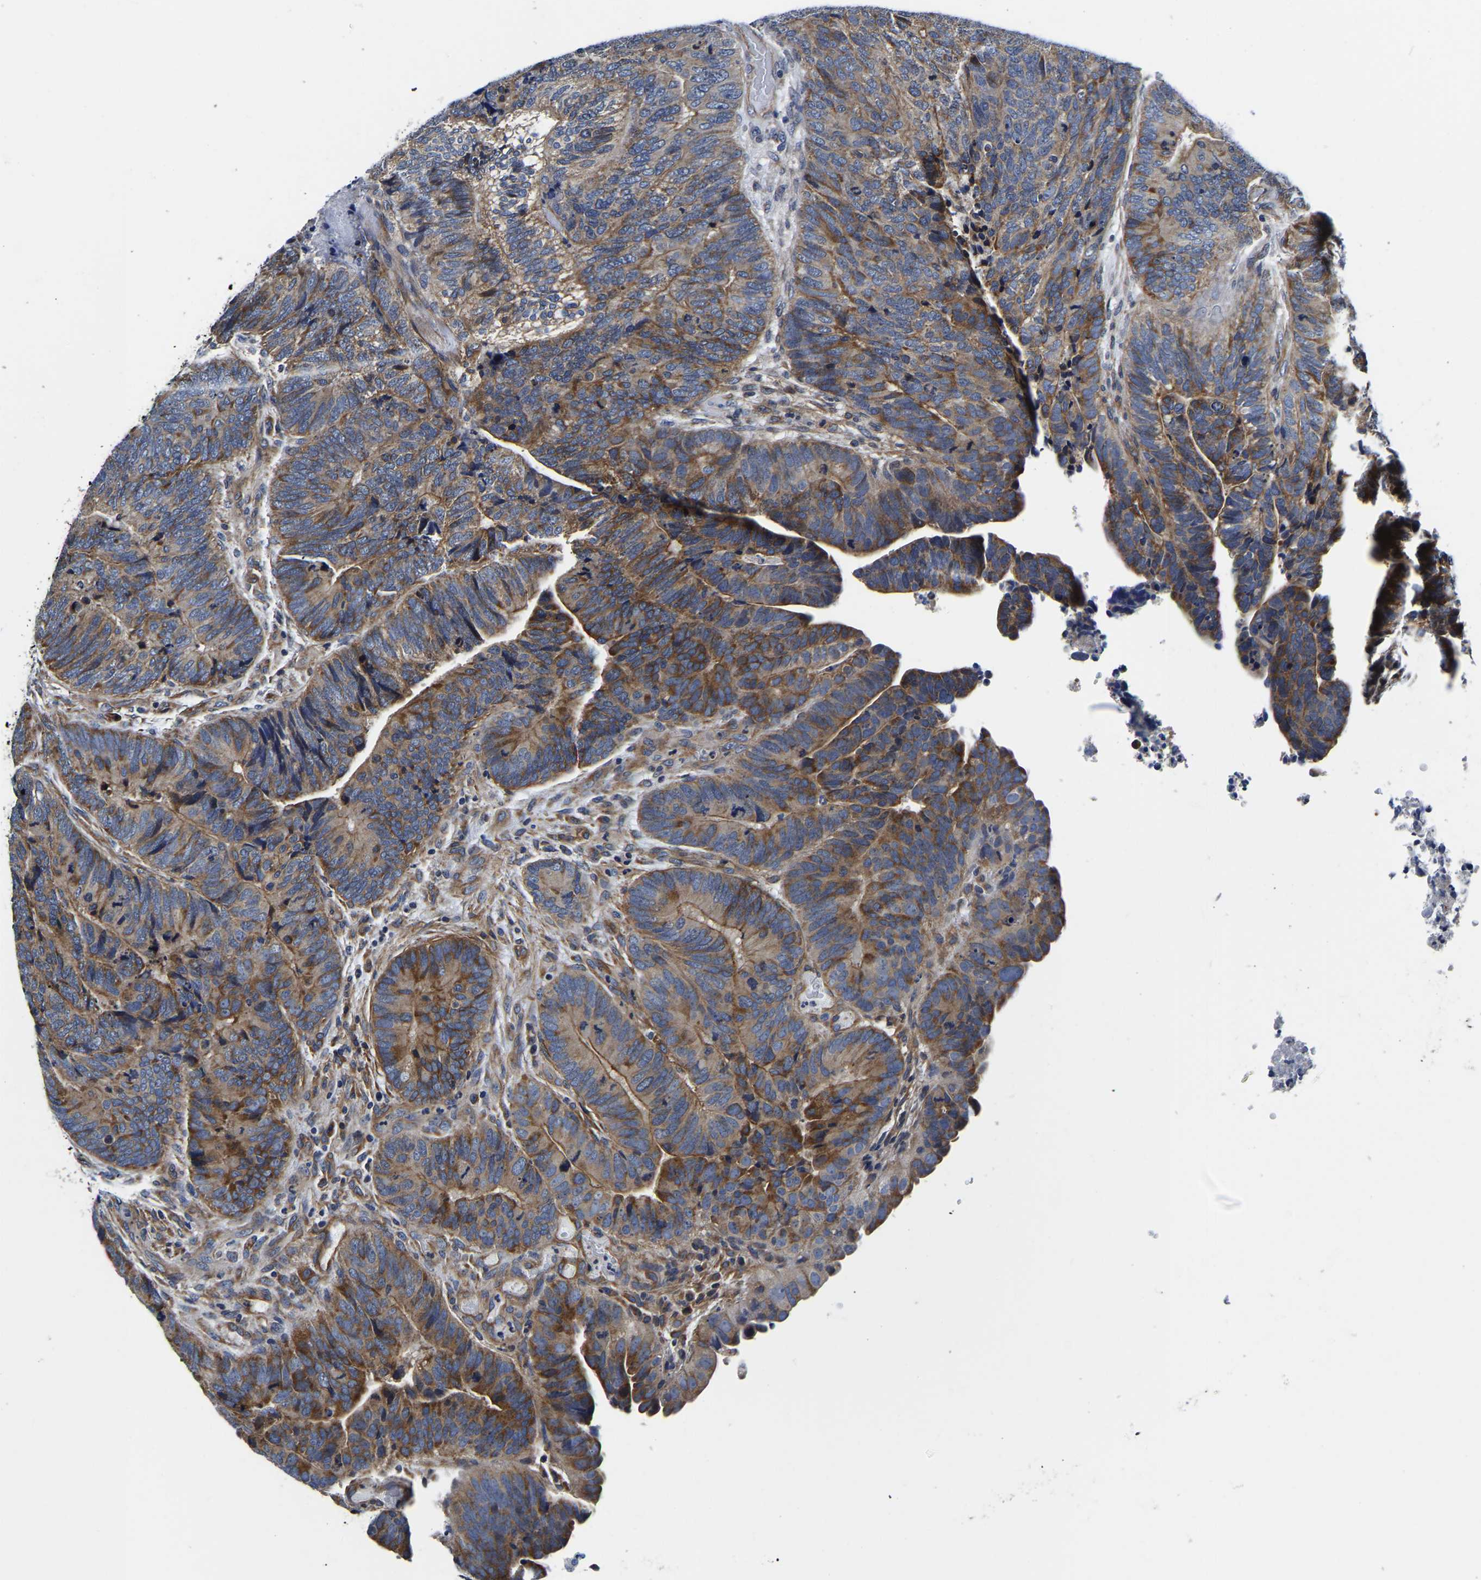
{"staining": {"intensity": "moderate", "quantity": ">75%", "location": "cytoplasmic/membranous"}, "tissue": "colorectal cancer", "cell_type": "Tumor cells", "image_type": "cancer", "snomed": [{"axis": "morphology", "description": "Adenocarcinoma, NOS"}, {"axis": "topography", "description": "Colon"}], "caption": "IHC photomicrograph of colorectal cancer (adenocarcinoma) stained for a protein (brown), which shows medium levels of moderate cytoplasmic/membranous positivity in about >75% of tumor cells.", "gene": "KCTD17", "patient": {"sex": "female", "age": 67}}